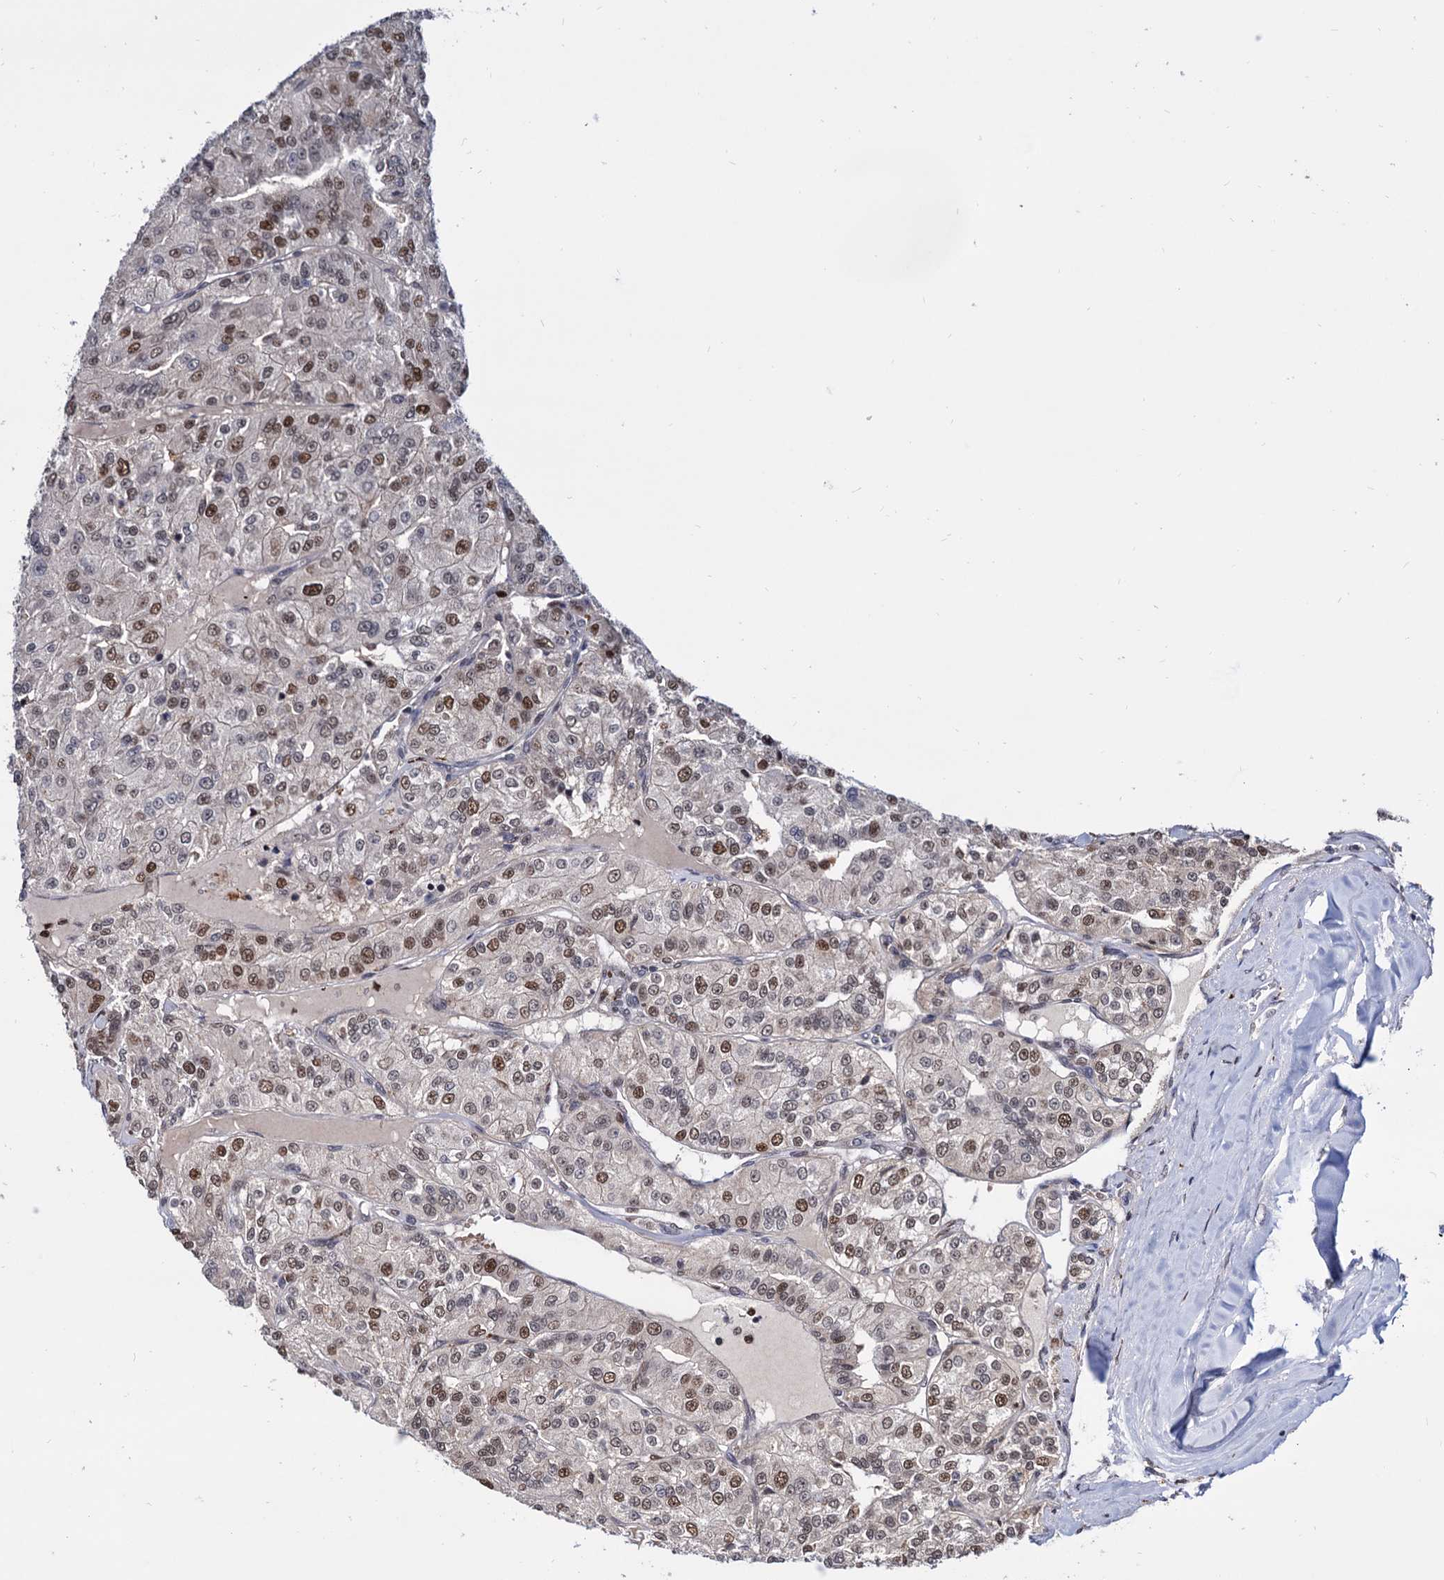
{"staining": {"intensity": "moderate", "quantity": "25%-75%", "location": "nuclear"}, "tissue": "renal cancer", "cell_type": "Tumor cells", "image_type": "cancer", "snomed": [{"axis": "morphology", "description": "Adenocarcinoma, NOS"}, {"axis": "topography", "description": "Kidney"}], "caption": "DAB immunohistochemical staining of renal cancer (adenocarcinoma) demonstrates moderate nuclear protein staining in about 25%-75% of tumor cells. The staining is performed using DAB (3,3'-diaminobenzidine) brown chromogen to label protein expression. The nuclei are counter-stained blue using hematoxylin.", "gene": "RNASEH2B", "patient": {"sex": "female", "age": 63}}